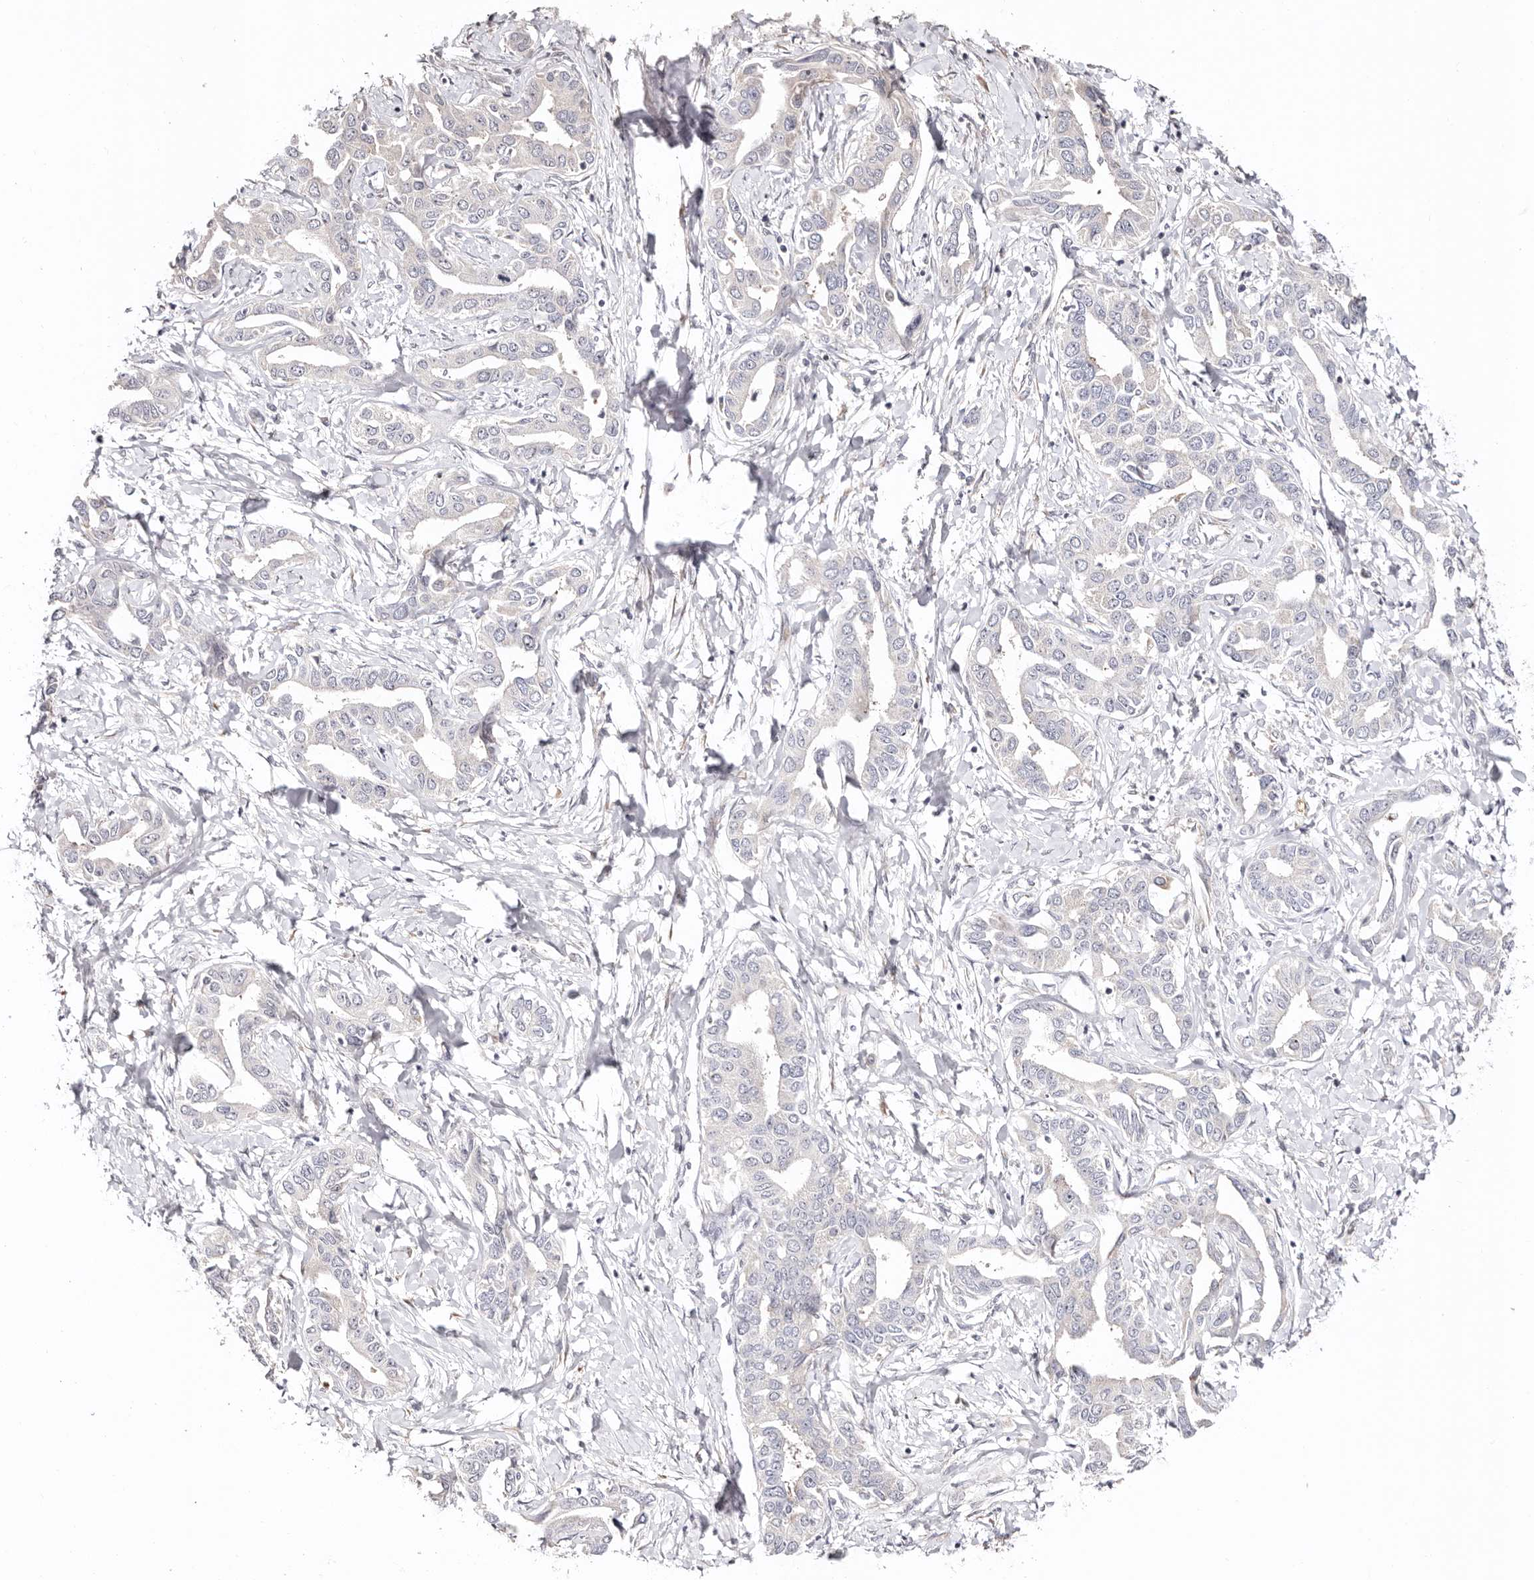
{"staining": {"intensity": "negative", "quantity": "none", "location": "none"}, "tissue": "liver cancer", "cell_type": "Tumor cells", "image_type": "cancer", "snomed": [{"axis": "morphology", "description": "Cholangiocarcinoma"}, {"axis": "topography", "description": "Liver"}], "caption": "Immunohistochemical staining of liver cancer (cholangiocarcinoma) shows no significant positivity in tumor cells.", "gene": "BCL2L15", "patient": {"sex": "male", "age": 59}}